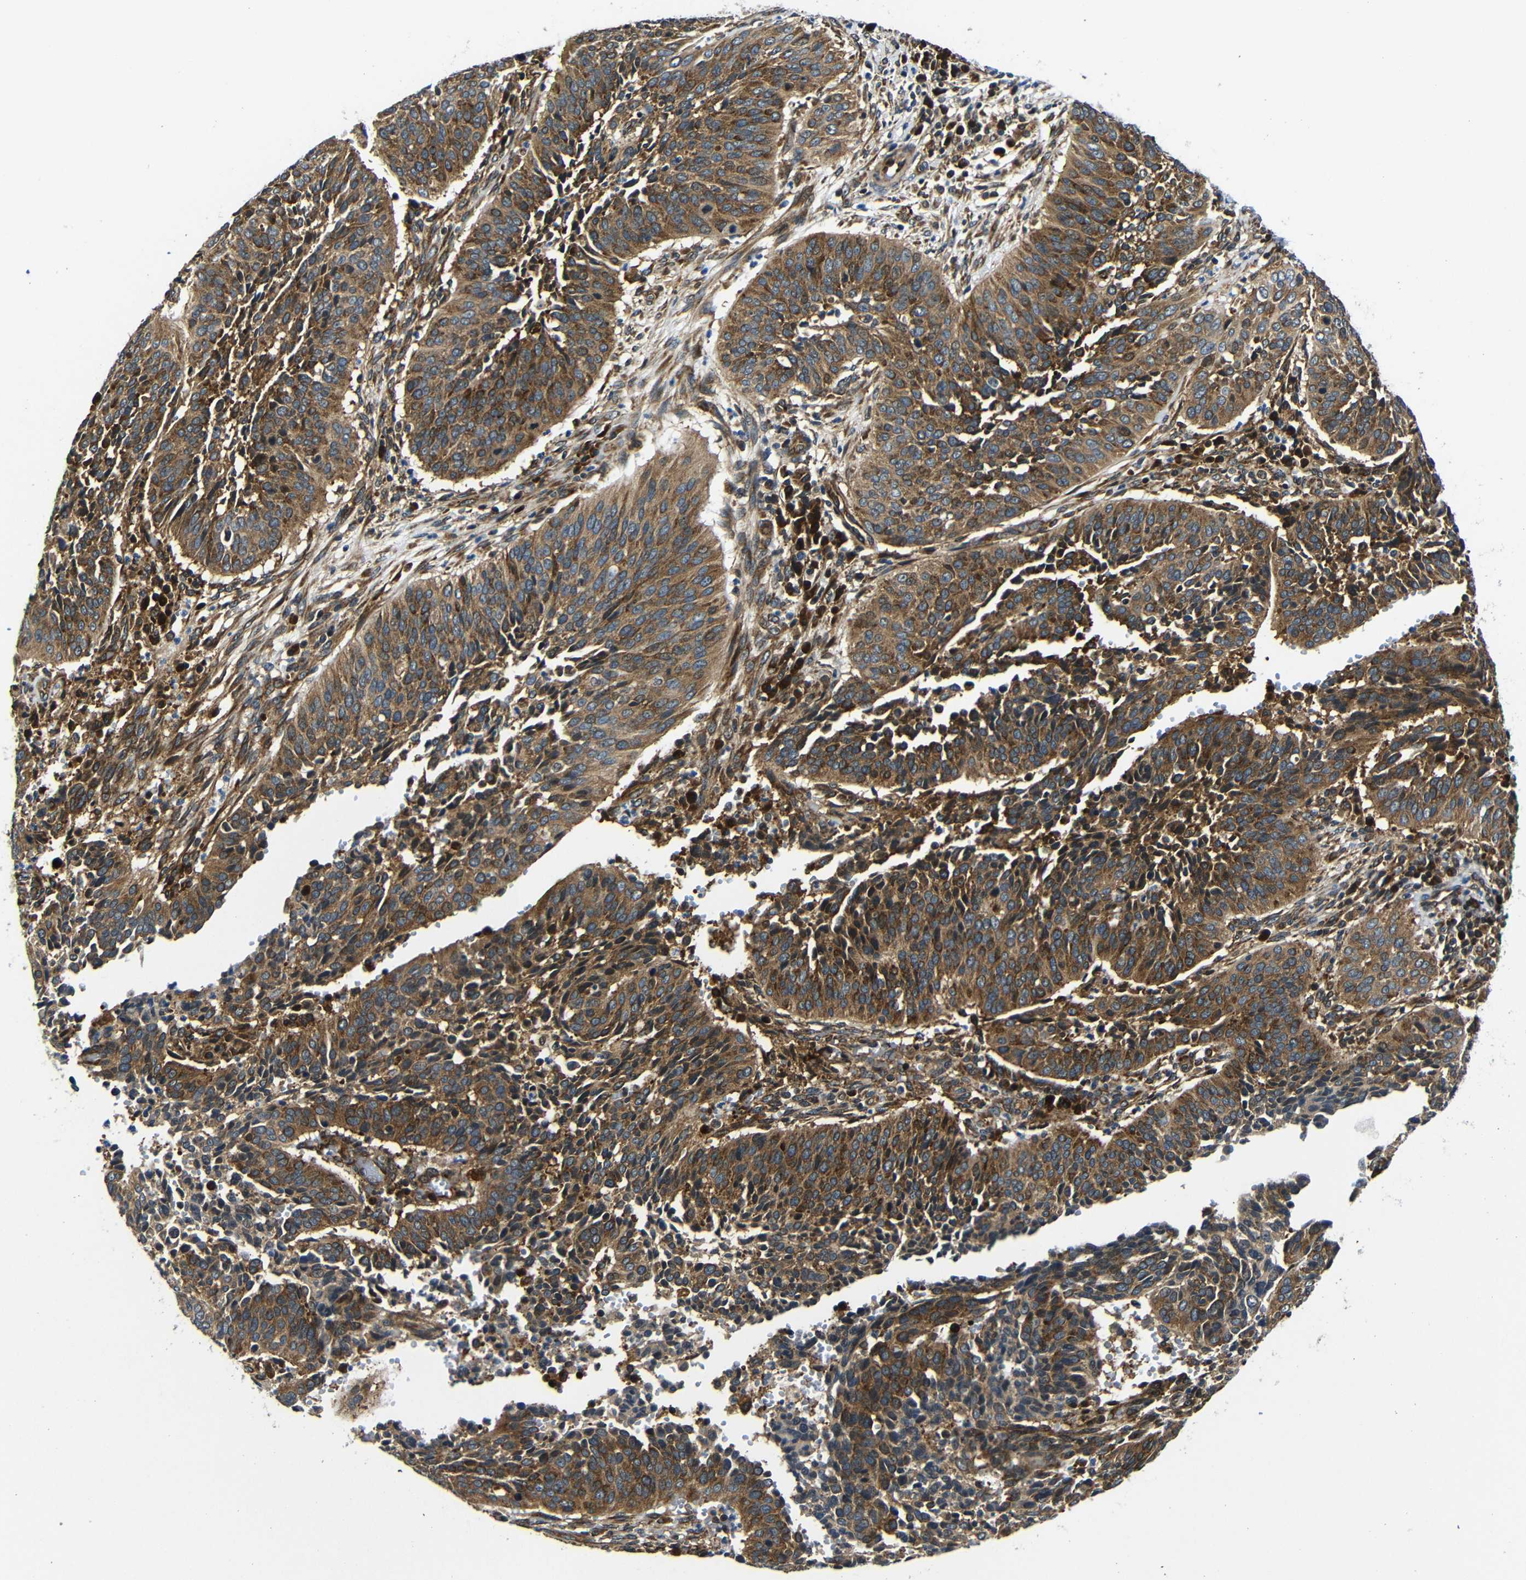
{"staining": {"intensity": "moderate", "quantity": ">75%", "location": "cytoplasmic/membranous"}, "tissue": "cervical cancer", "cell_type": "Tumor cells", "image_type": "cancer", "snomed": [{"axis": "morphology", "description": "Normal tissue, NOS"}, {"axis": "morphology", "description": "Squamous cell carcinoma, NOS"}, {"axis": "topography", "description": "Cervix"}], "caption": "Immunohistochemical staining of human cervical cancer (squamous cell carcinoma) shows medium levels of moderate cytoplasmic/membranous expression in about >75% of tumor cells.", "gene": "ABCE1", "patient": {"sex": "female", "age": 39}}